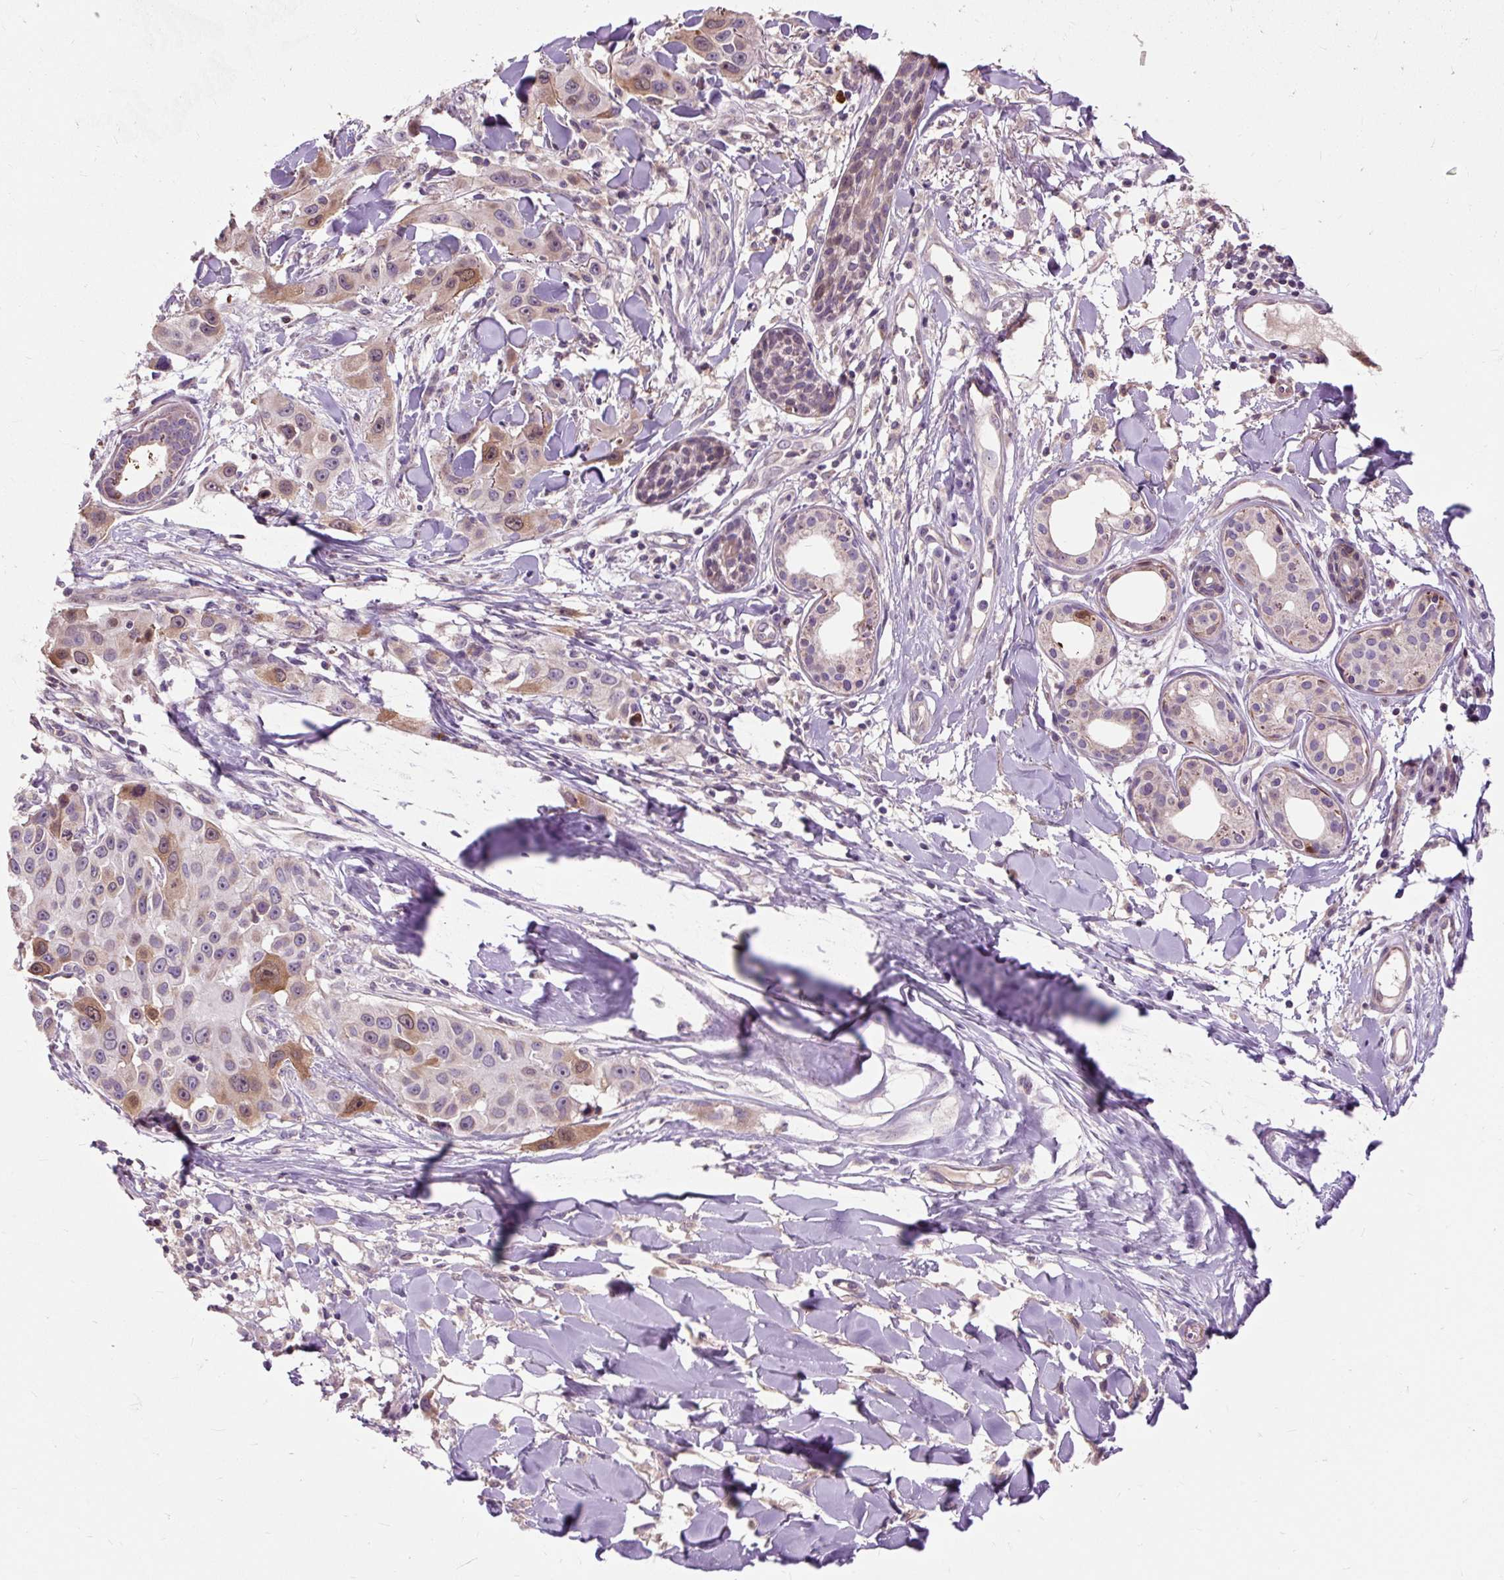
{"staining": {"intensity": "moderate", "quantity": "<25%", "location": "cytoplasmic/membranous,nuclear"}, "tissue": "skin cancer", "cell_type": "Tumor cells", "image_type": "cancer", "snomed": [{"axis": "morphology", "description": "Squamous cell carcinoma, NOS"}, {"axis": "topography", "description": "Skin"}], "caption": "Squamous cell carcinoma (skin) stained with a brown dye reveals moderate cytoplasmic/membranous and nuclear positive positivity in about <25% of tumor cells.", "gene": "PRIMPOL", "patient": {"sex": "male", "age": 63}}